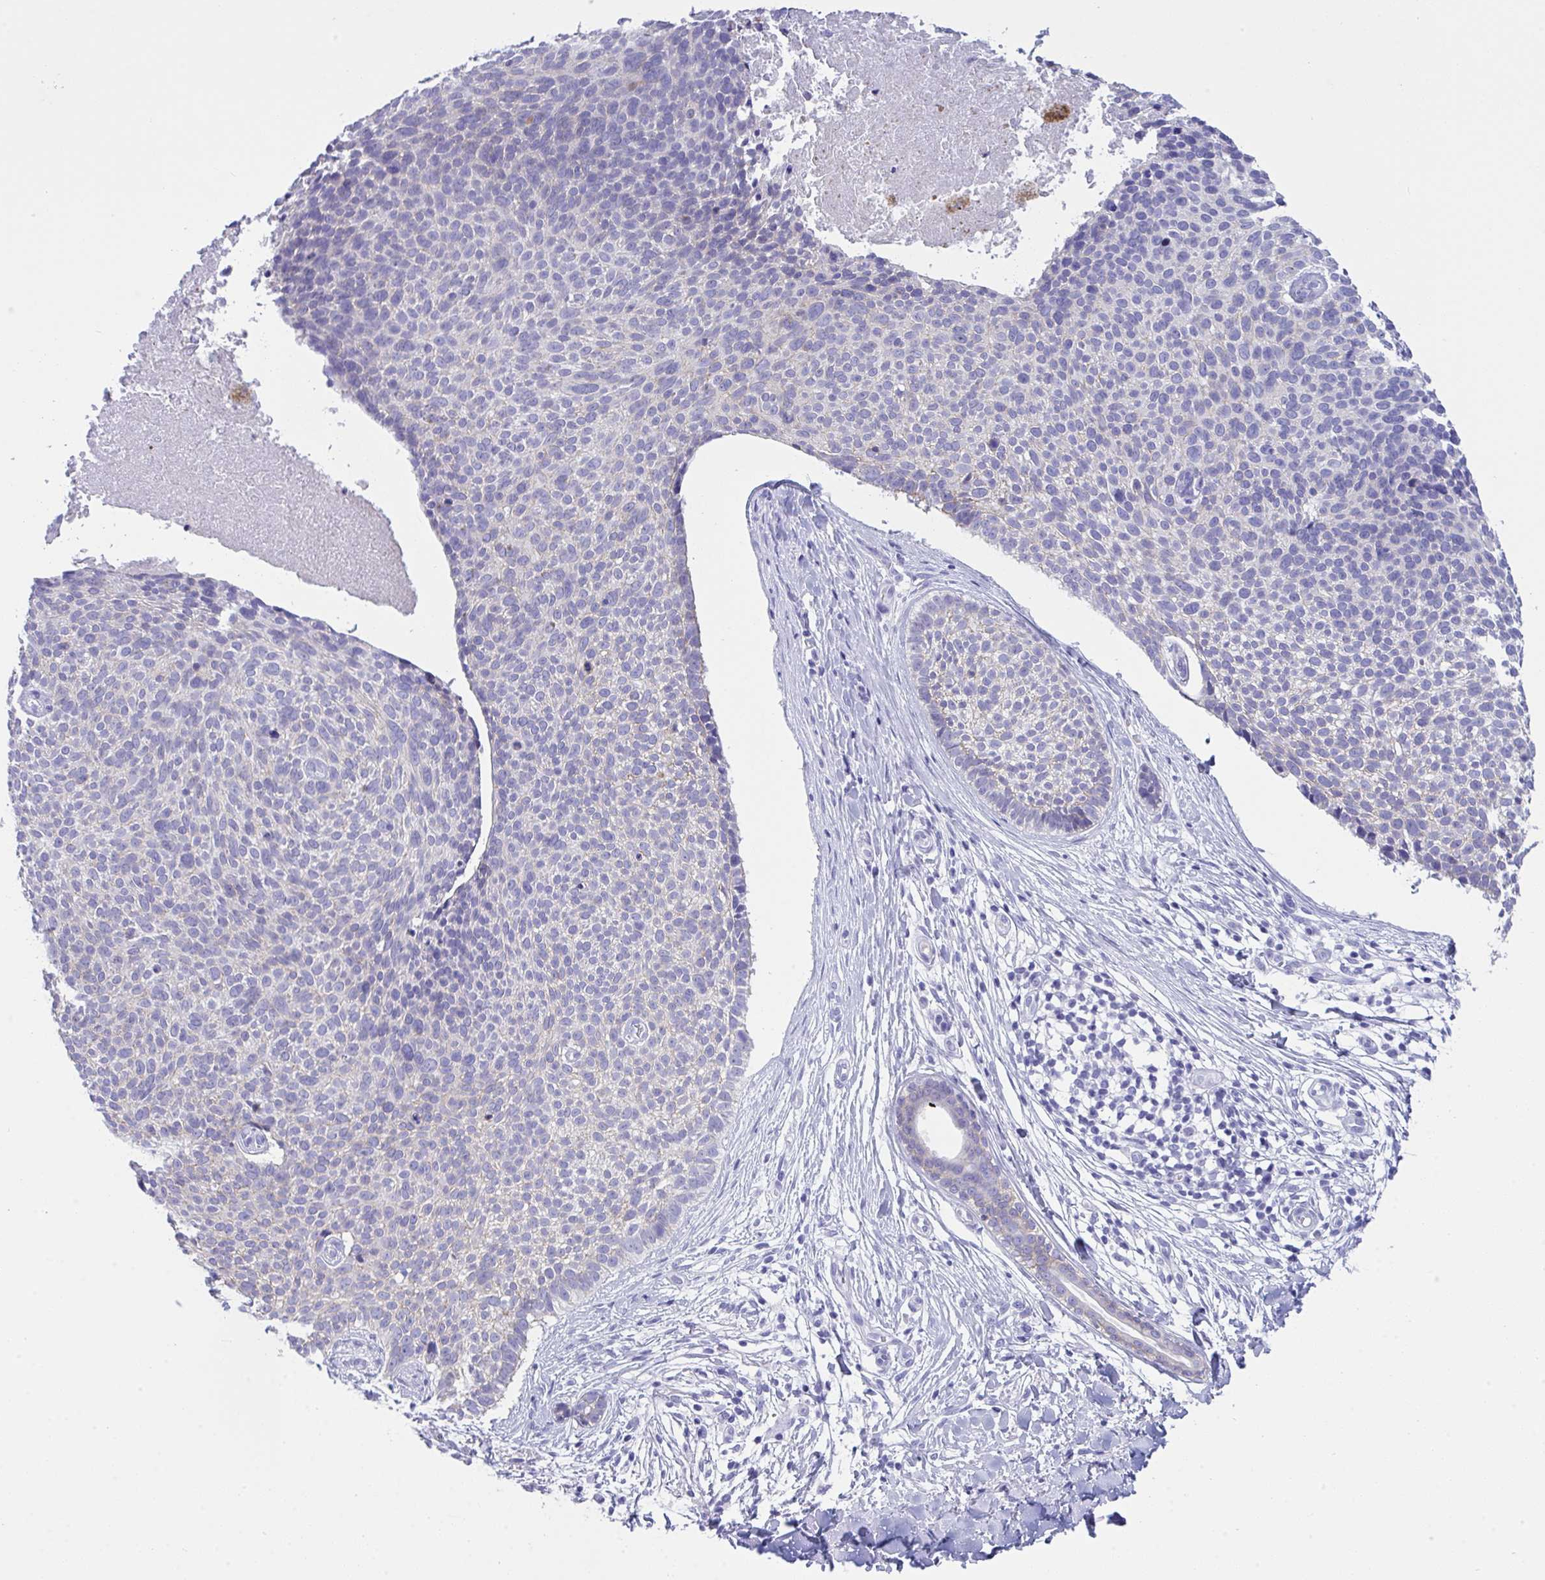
{"staining": {"intensity": "negative", "quantity": "none", "location": "none"}, "tissue": "skin cancer", "cell_type": "Tumor cells", "image_type": "cancer", "snomed": [{"axis": "morphology", "description": "Basal cell carcinoma"}, {"axis": "topography", "description": "Skin"}, {"axis": "topography", "description": "Skin of back"}], "caption": "This is an immunohistochemistry (IHC) image of skin cancer (basal cell carcinoma). There is no staining in tumor cells.", "gene": "GLB1L2", "patient": {"sex": "male", "age": 81}}